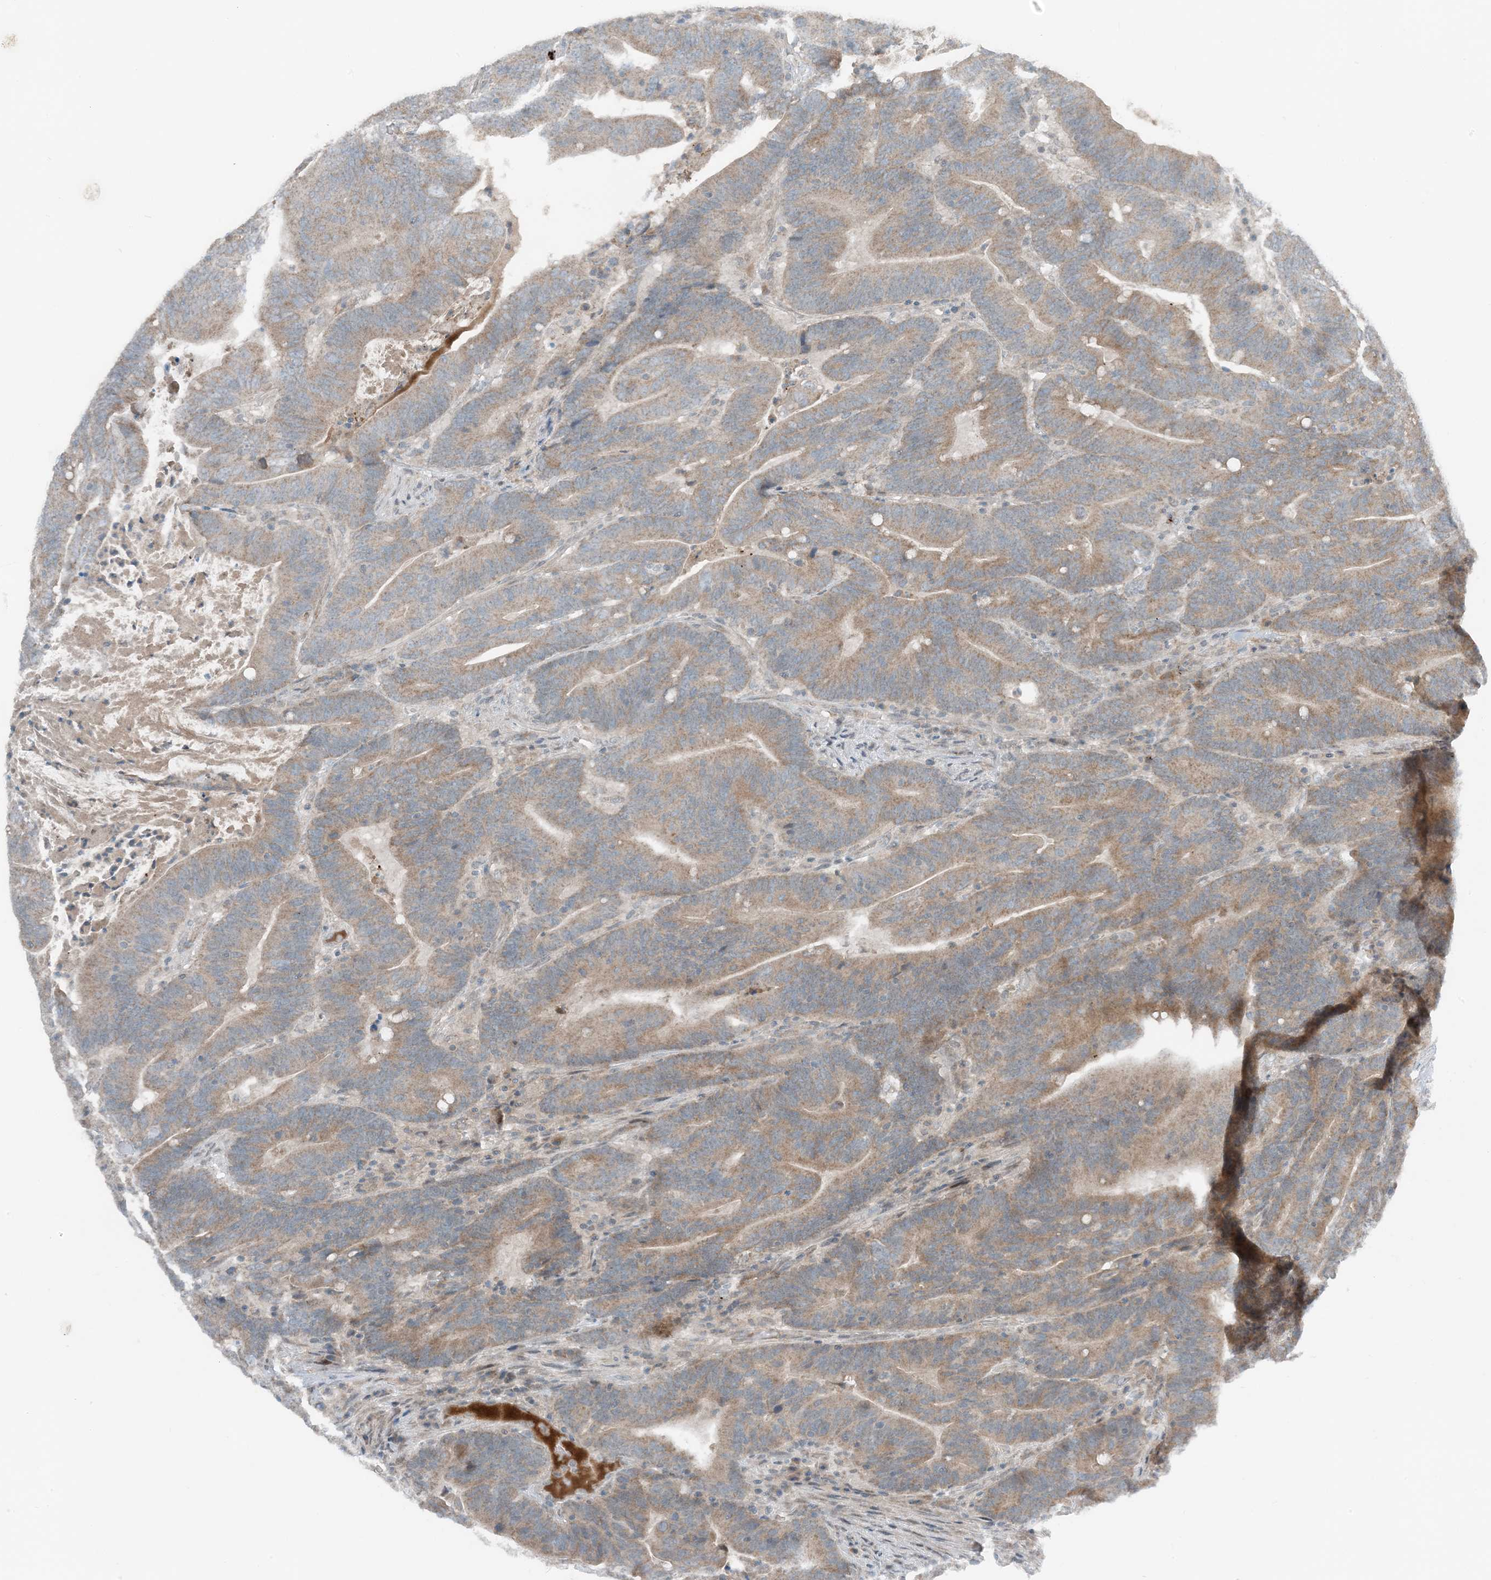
{"staining": {"intensity": "moderate", "quantity": ">75%", "location": "cytoplasmic/membranous"}, "tissue": "colorectal cancer", "cell_type": "Tumor cells", "image_type": "cancer", "snomed": [{"axis": "morphology", "description": "Adenocarcinoma, NOS"}, {"axis": "topography", "description": "Colon"}], "caption": "Tumor cells show medium levels of moderate cytoplasmic/membranous expression in about >75% of cells in colorectal cancer.", "gene": "MITD1", "patient": {"sex": "female", "age": 66}}